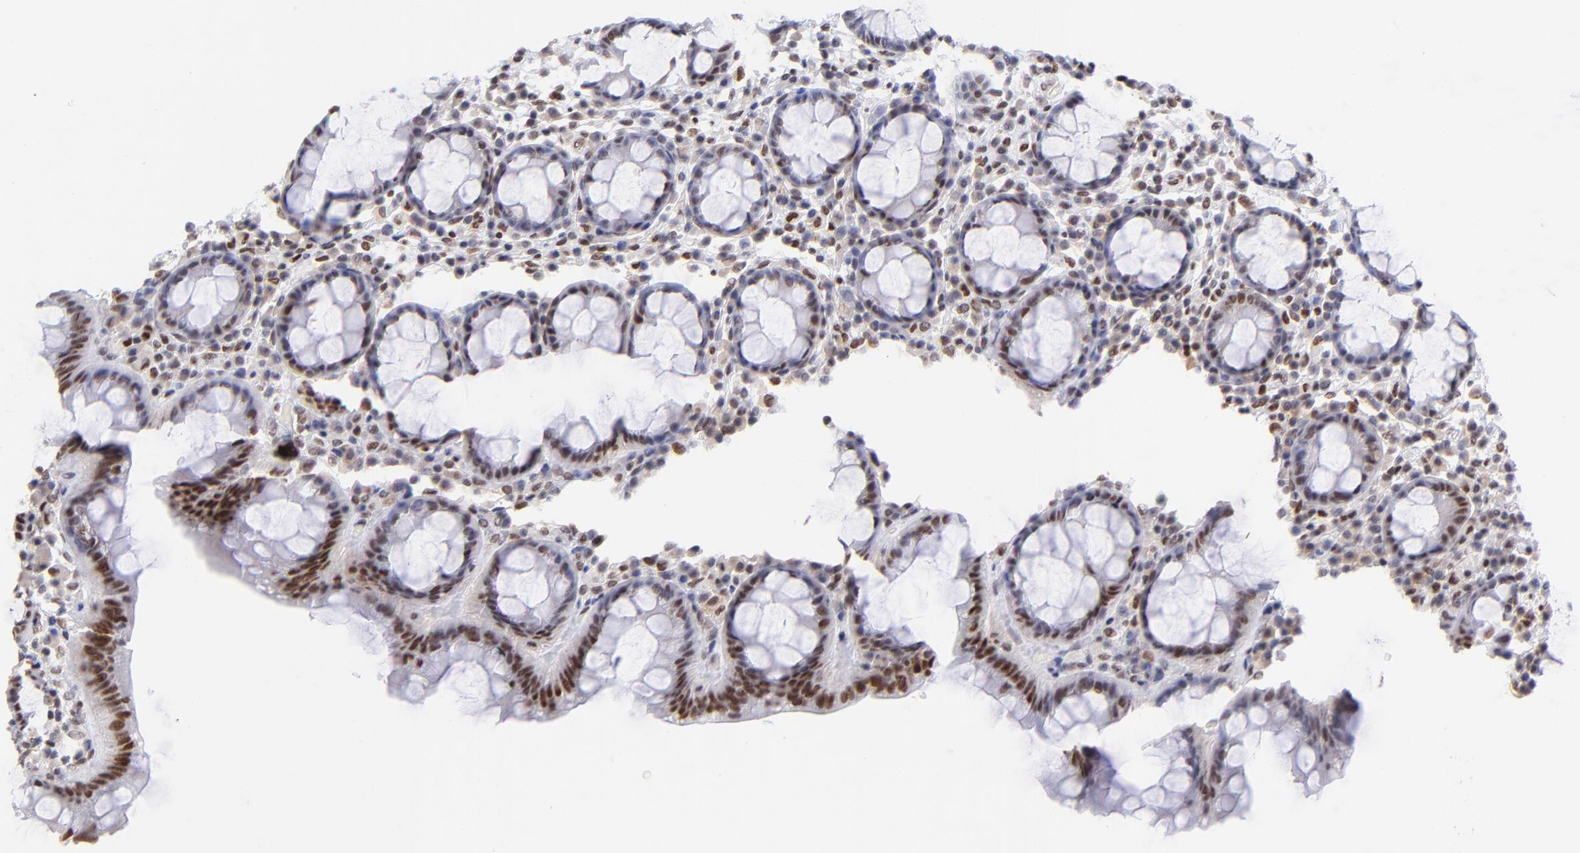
{"staining": {"intensity": "strong", "quantity": ">75%", "location": "nuclear"}, "tissue": "rectum", "cell_type": "Glandular cells", "image_type": "normal", "snomed": [{"axis": "morphology", "description": "Normal tissue, NOS"}, {"axis": "topography", "description": "Rectum"}], "caption": "Immunohistochemical staining of unremarkable rectum reveals strong nuclear protein positivity in about >75% of glandular cells.", "gene": "MIDEAS", "patient": {"sex": "male", "age": 92}}